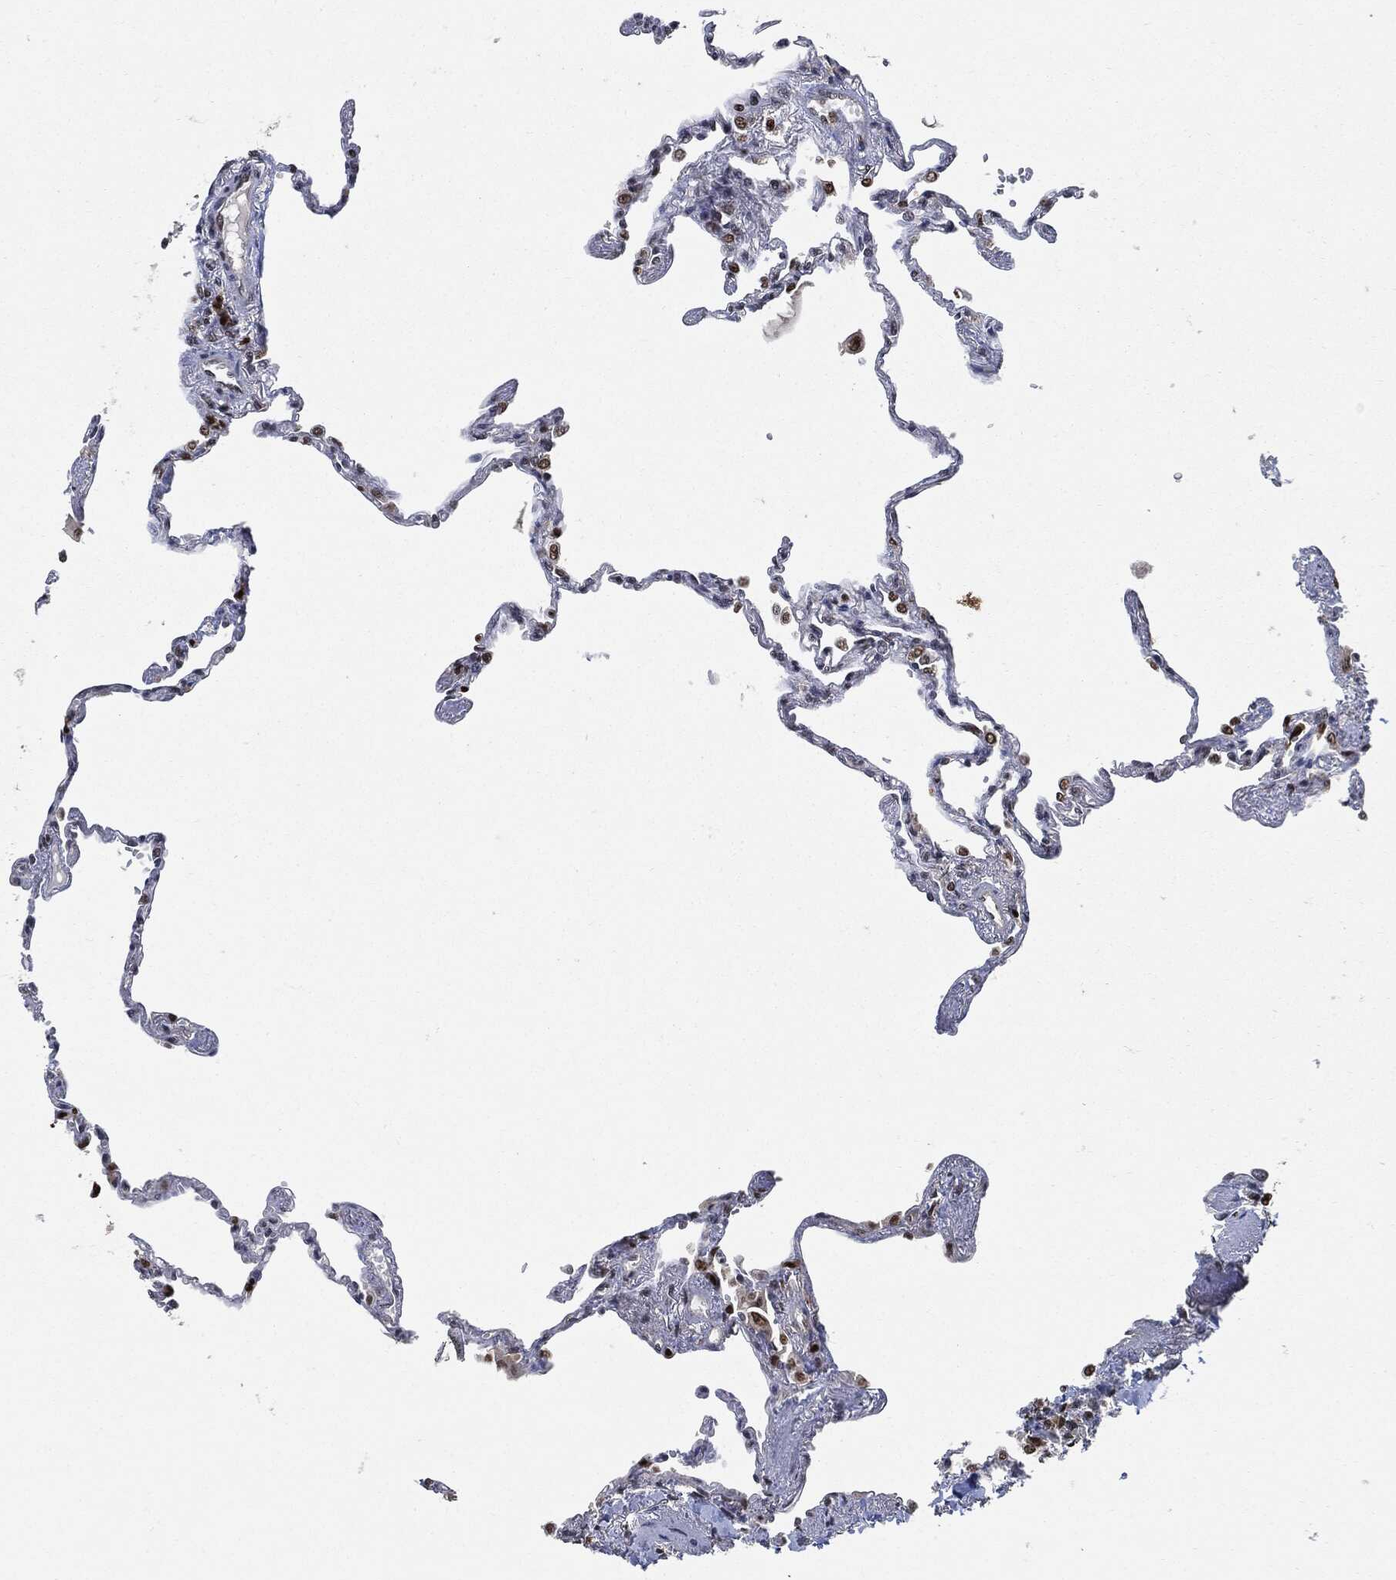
{"staining": {"intensity": "strong", "quantity": "25%-75%", "location": "nuclear"}, "tissue": "lung", "cell_type": "Alveolar cells", "image_type": "normal", "snomed": [{"axis": "morphology", "description": "Normal tissue, NOS"}, {"axis": "topography", "description": "Lung"}], "caption": "Brown immunohistochemical staining in benign lung reveals strong nuclear positivity in approximately 25%-75% of alveolar cells. (DAB IHC, brown staining for protein, blue staining for nuclei).", "gene": "PCNA", "patient": {"sex": "male", "age": 78}}